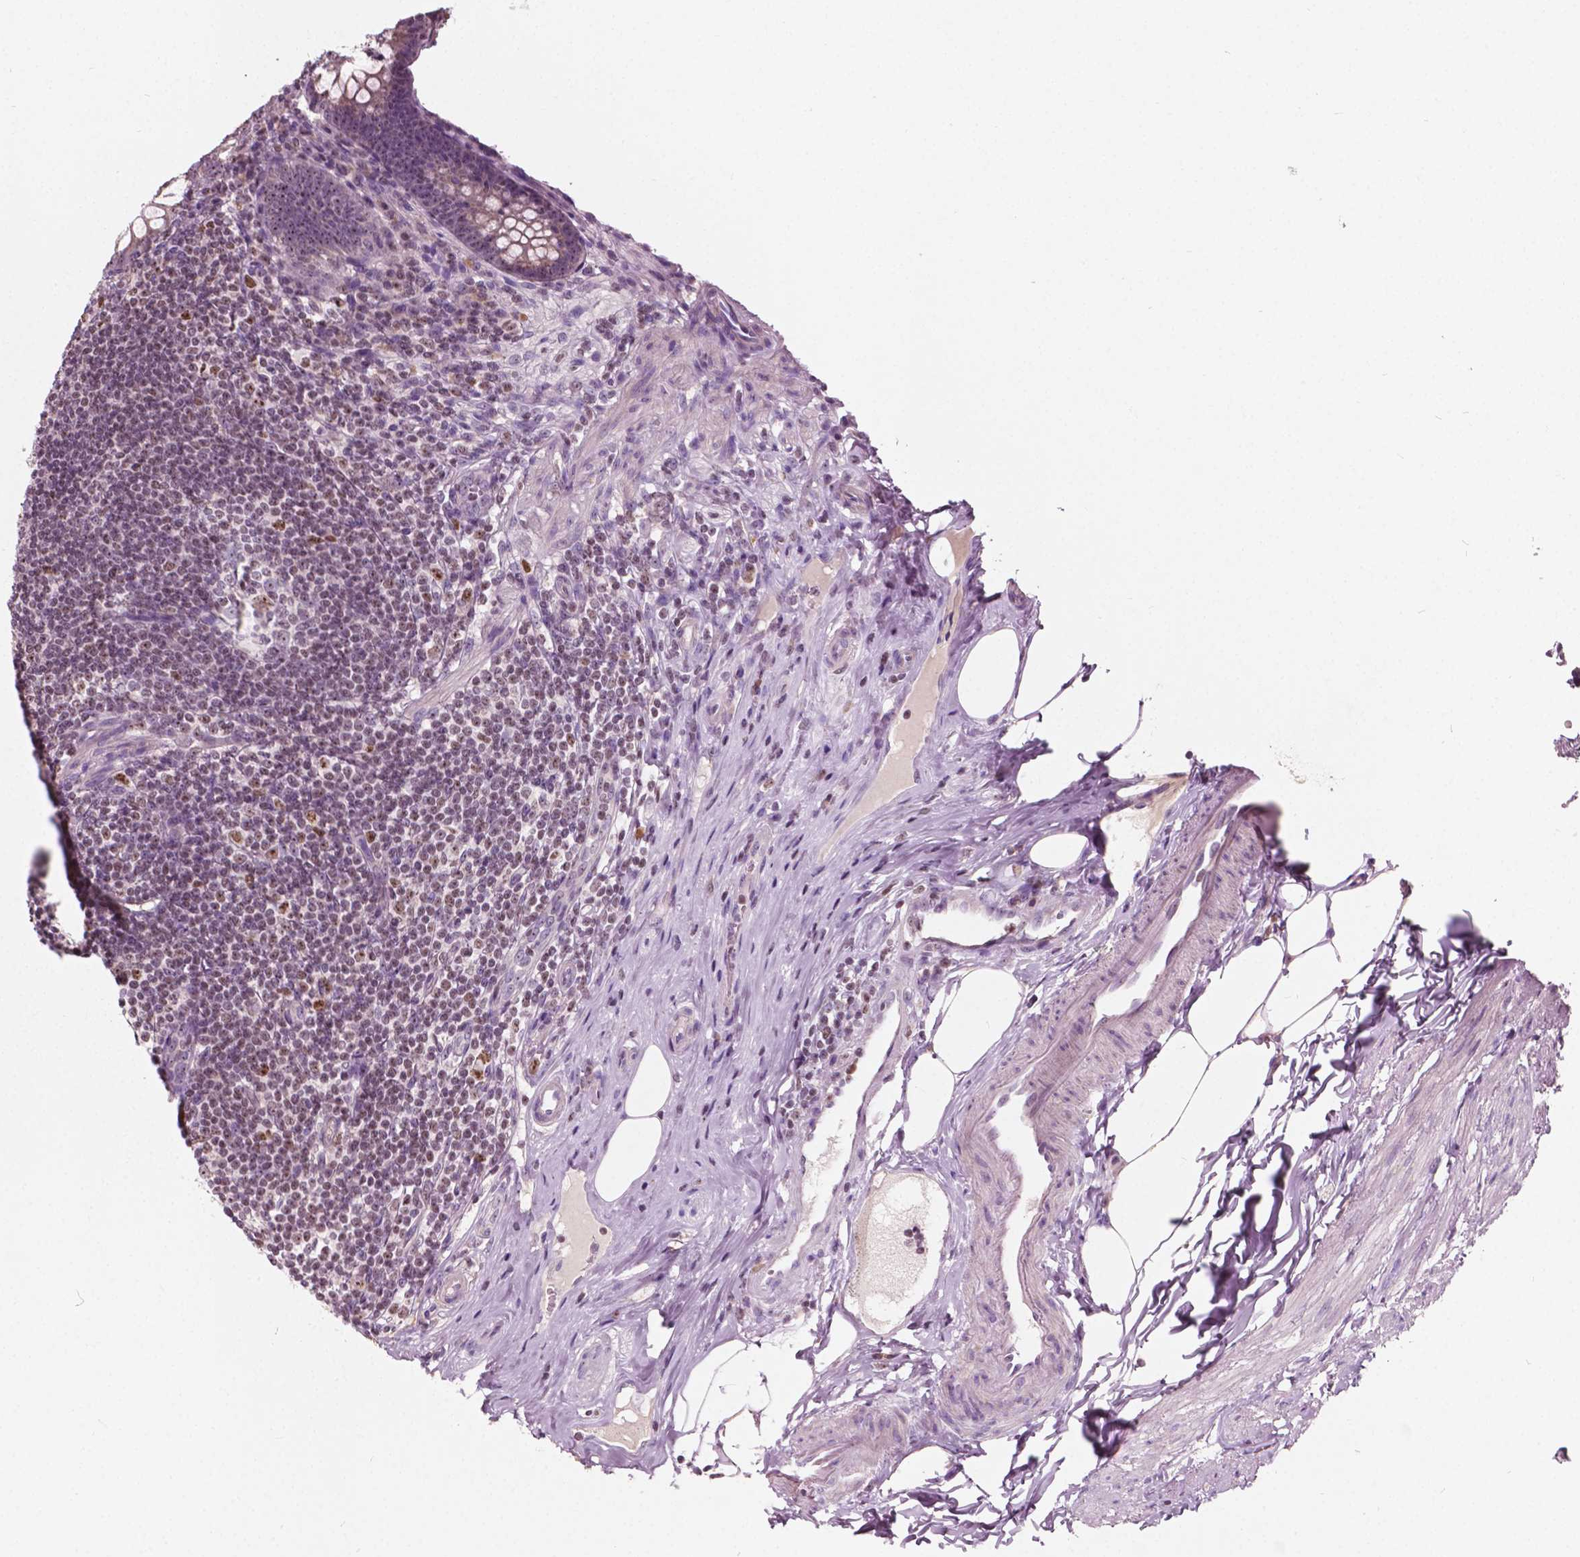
{"staining": {"intensity": "weak", "quantity": ">75%", "location": "cytoplasmic/membranous,nuclear"}, "tissue": "appendix", "cell_type": "Glandular cells", "image_type": "normal", "snomed": [{"axis": "morphology", "description": "Normal tissue, NOS"}, {"axis": "topography", "description": "Appendix"}], "caption": "A brown stain highlights weak cytoplasmic/membranous,nuclear expression of a protein in glandular cells of benign appendix.", "gene": "ODF3L2", "patient": {"sex": "male", "age": 47}}